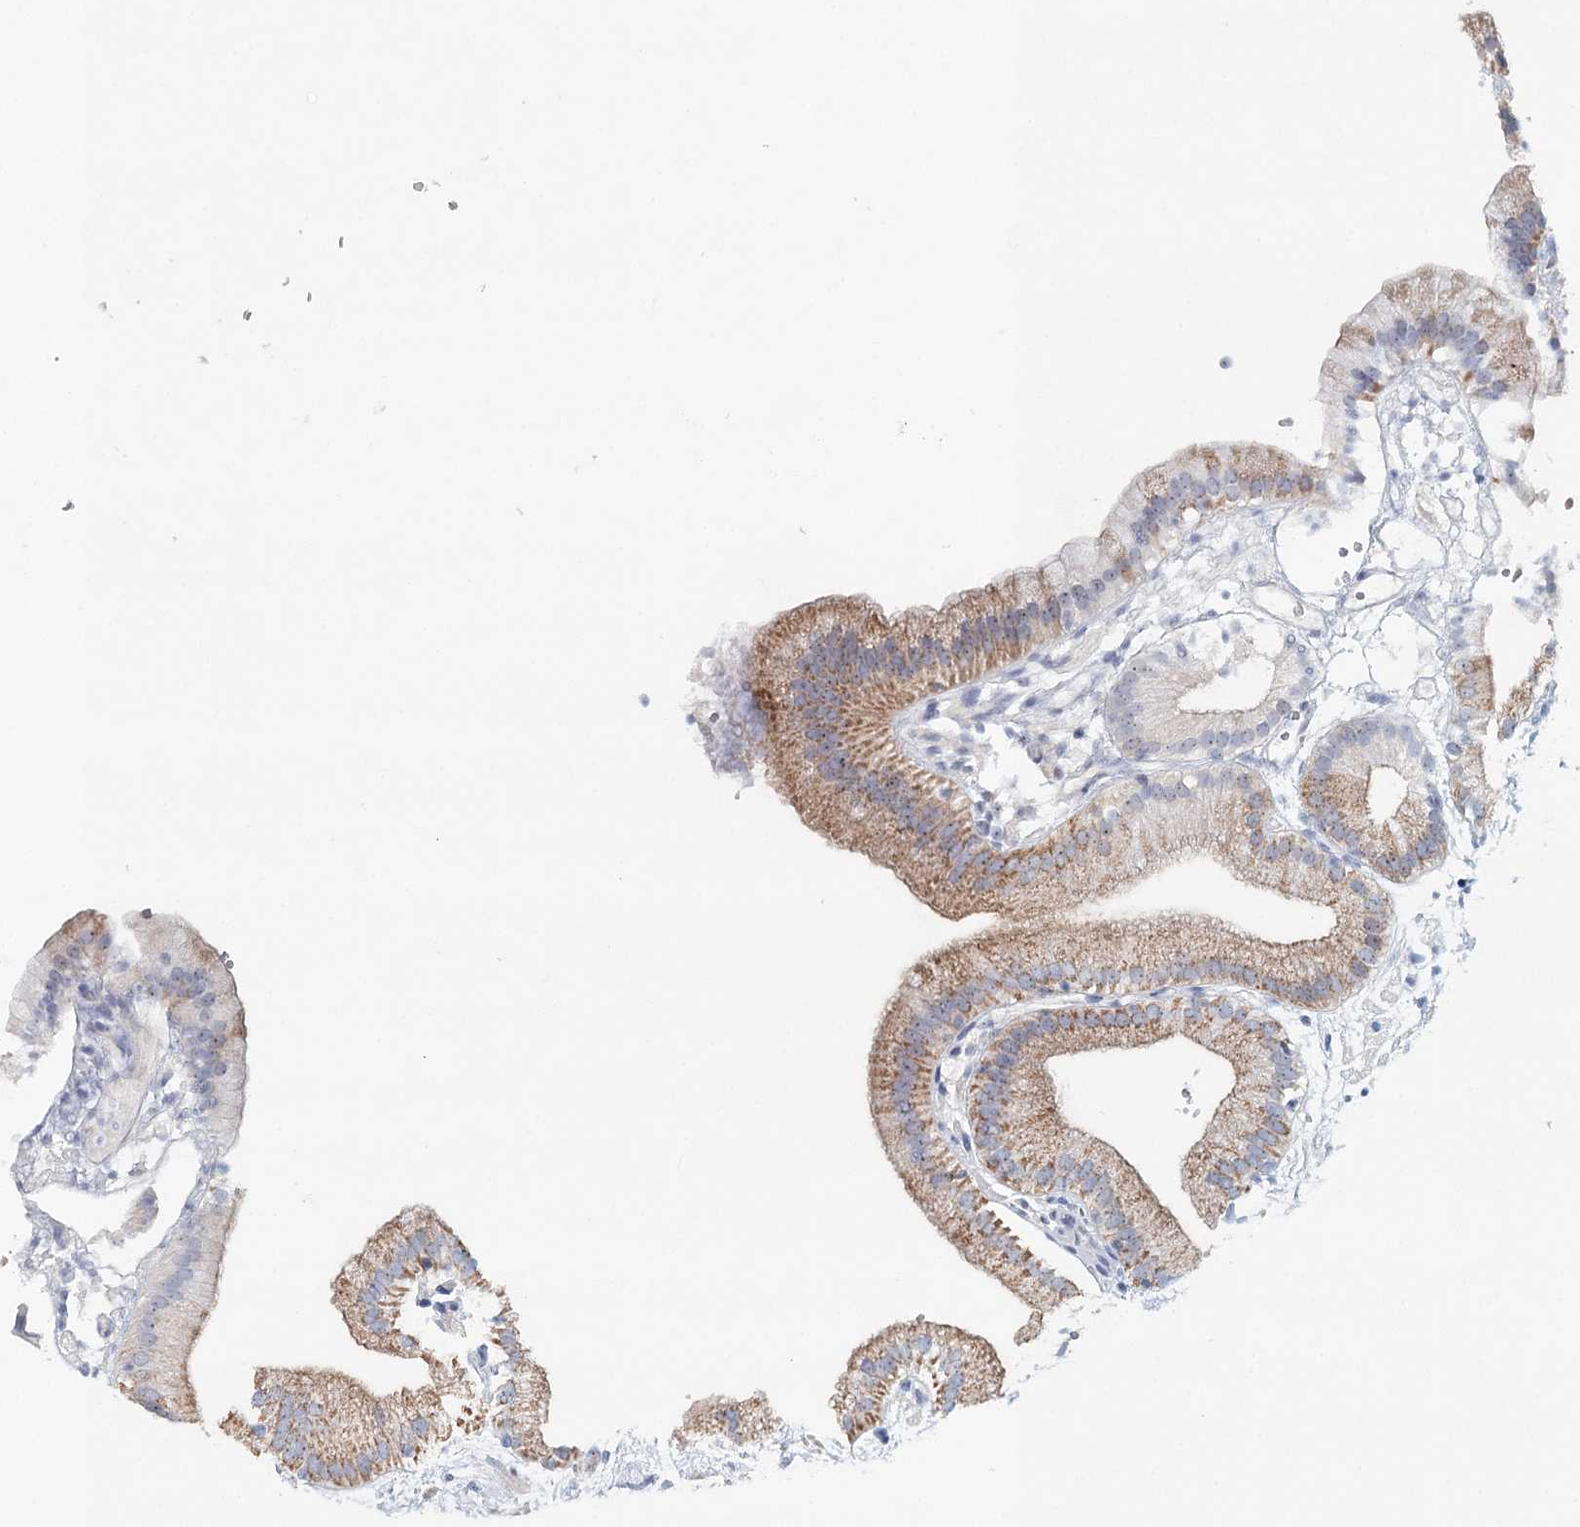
{"staining": {"intensity": "moderate", "quantity": ">75%", "location": "cytoplasmic/membranous"}, "tissue": "gallbladder", "cell_type": "Glandular cells", "image_type": "normal", "snomed": [{"axis": "morphology", "description": "Normal tissue, NOS"}, {"axis": "topography", "description": "Gallbladder"}], "caption": "This is a photomicrograph of IHC staining of unremarkable gallbladder, which shows moderate staining in the cytoplasmic/membranous of glandular cells.", "gene": "RBM43", "patient": {"sex": "male", "age": 55}}